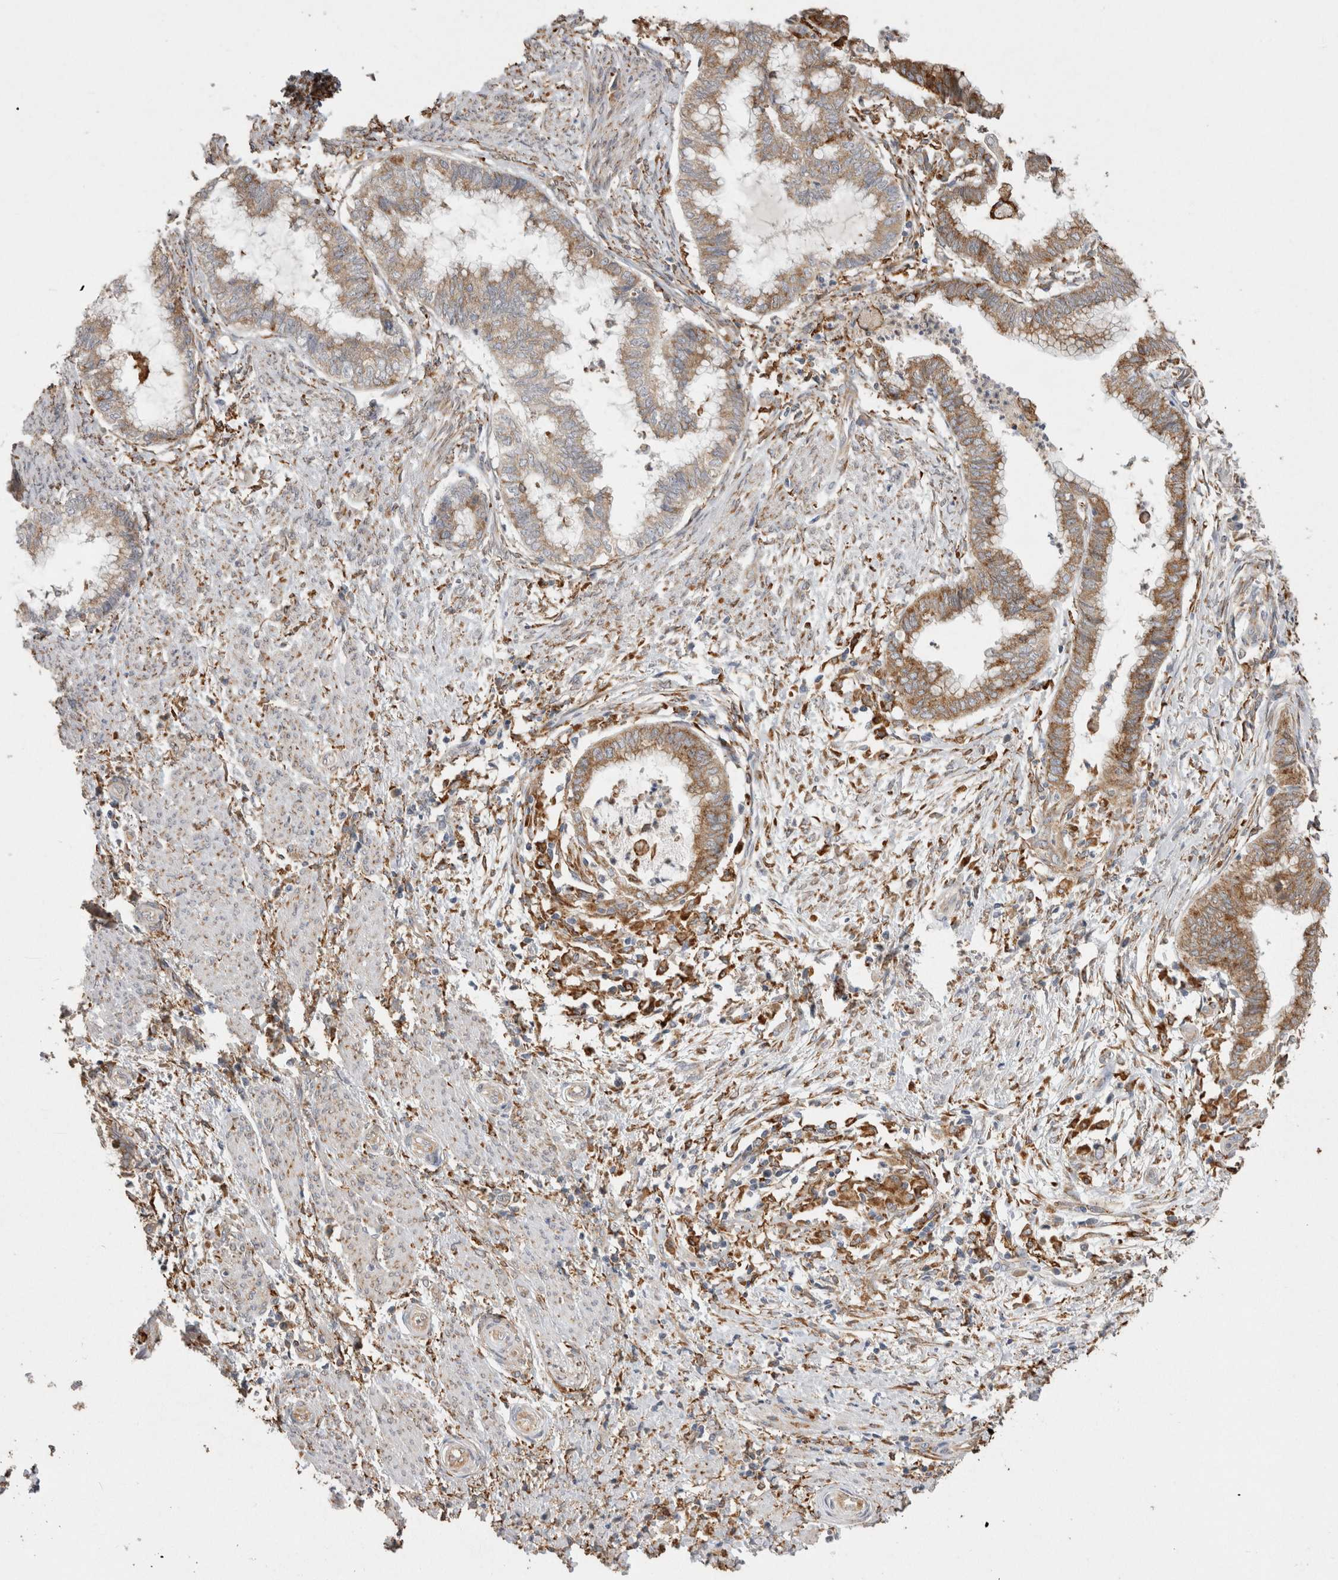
{"staining": {"intensity": "moderate", "quantity": ">75%", "location": "cytoplasmic/membranous"}, "tissue": "endometrial cancer", "cell_type": "Tumor cells", "image_type": "cancer", "snomed": [{"axis": "morphology", "description": "Necrosis, NOS"}, {"axis": "morphology", "description": "Adenocarcinoma, NOS"}, {"axis": "topography", "description": "Endometrium"}], "caption": "Immunohistochemical staining of human endometrial adenocarcinoma demonstrates moderate cytoplasmic/membranous protein staining in approximately >75% of tumor cells.", "gene": "LRPAP1", "patient": {"sex": "female", "age": 79}}